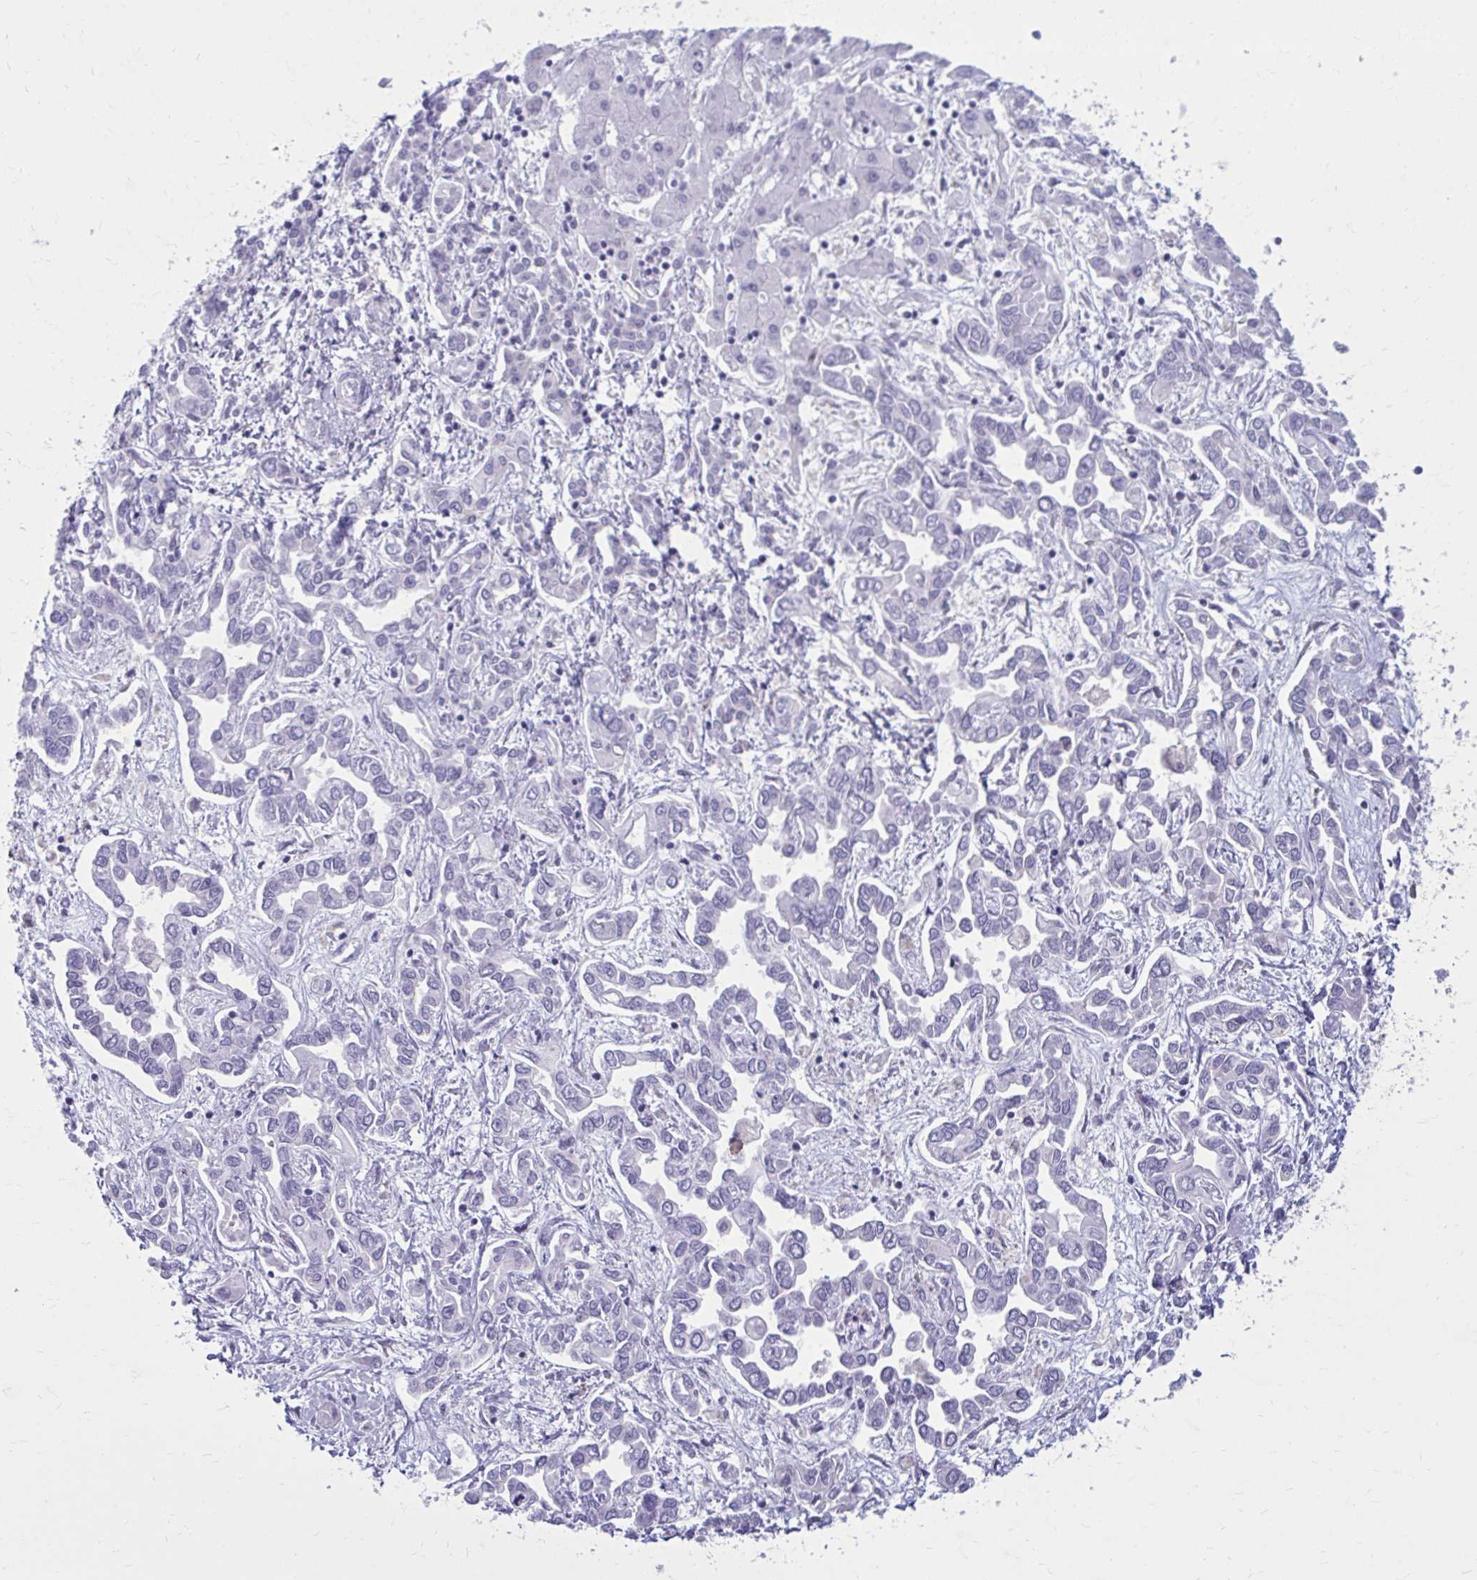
{"staining": {"intensity": "negative", "quantity": "none", "location": "none"}, "tissue": "liver cancer", "cell_type": "Tumor cells", "image_type": "cancer", "snomed": [{"axis": "morphology", "description": "Cholangiocarcinoma"}, {"axis": "topography", "description": "Liver"}], "caption": "Tumor cells are negative for protein expression in human liver cancer (cholangiocarcinoma). The staining is performed using DAB (3,3'-diaminobenzidine) brown chromogen with nuclei counter-stained in using hematoxylin.", "gene": "PROSER1", "patient": {"sex": "female", "age": 64}}